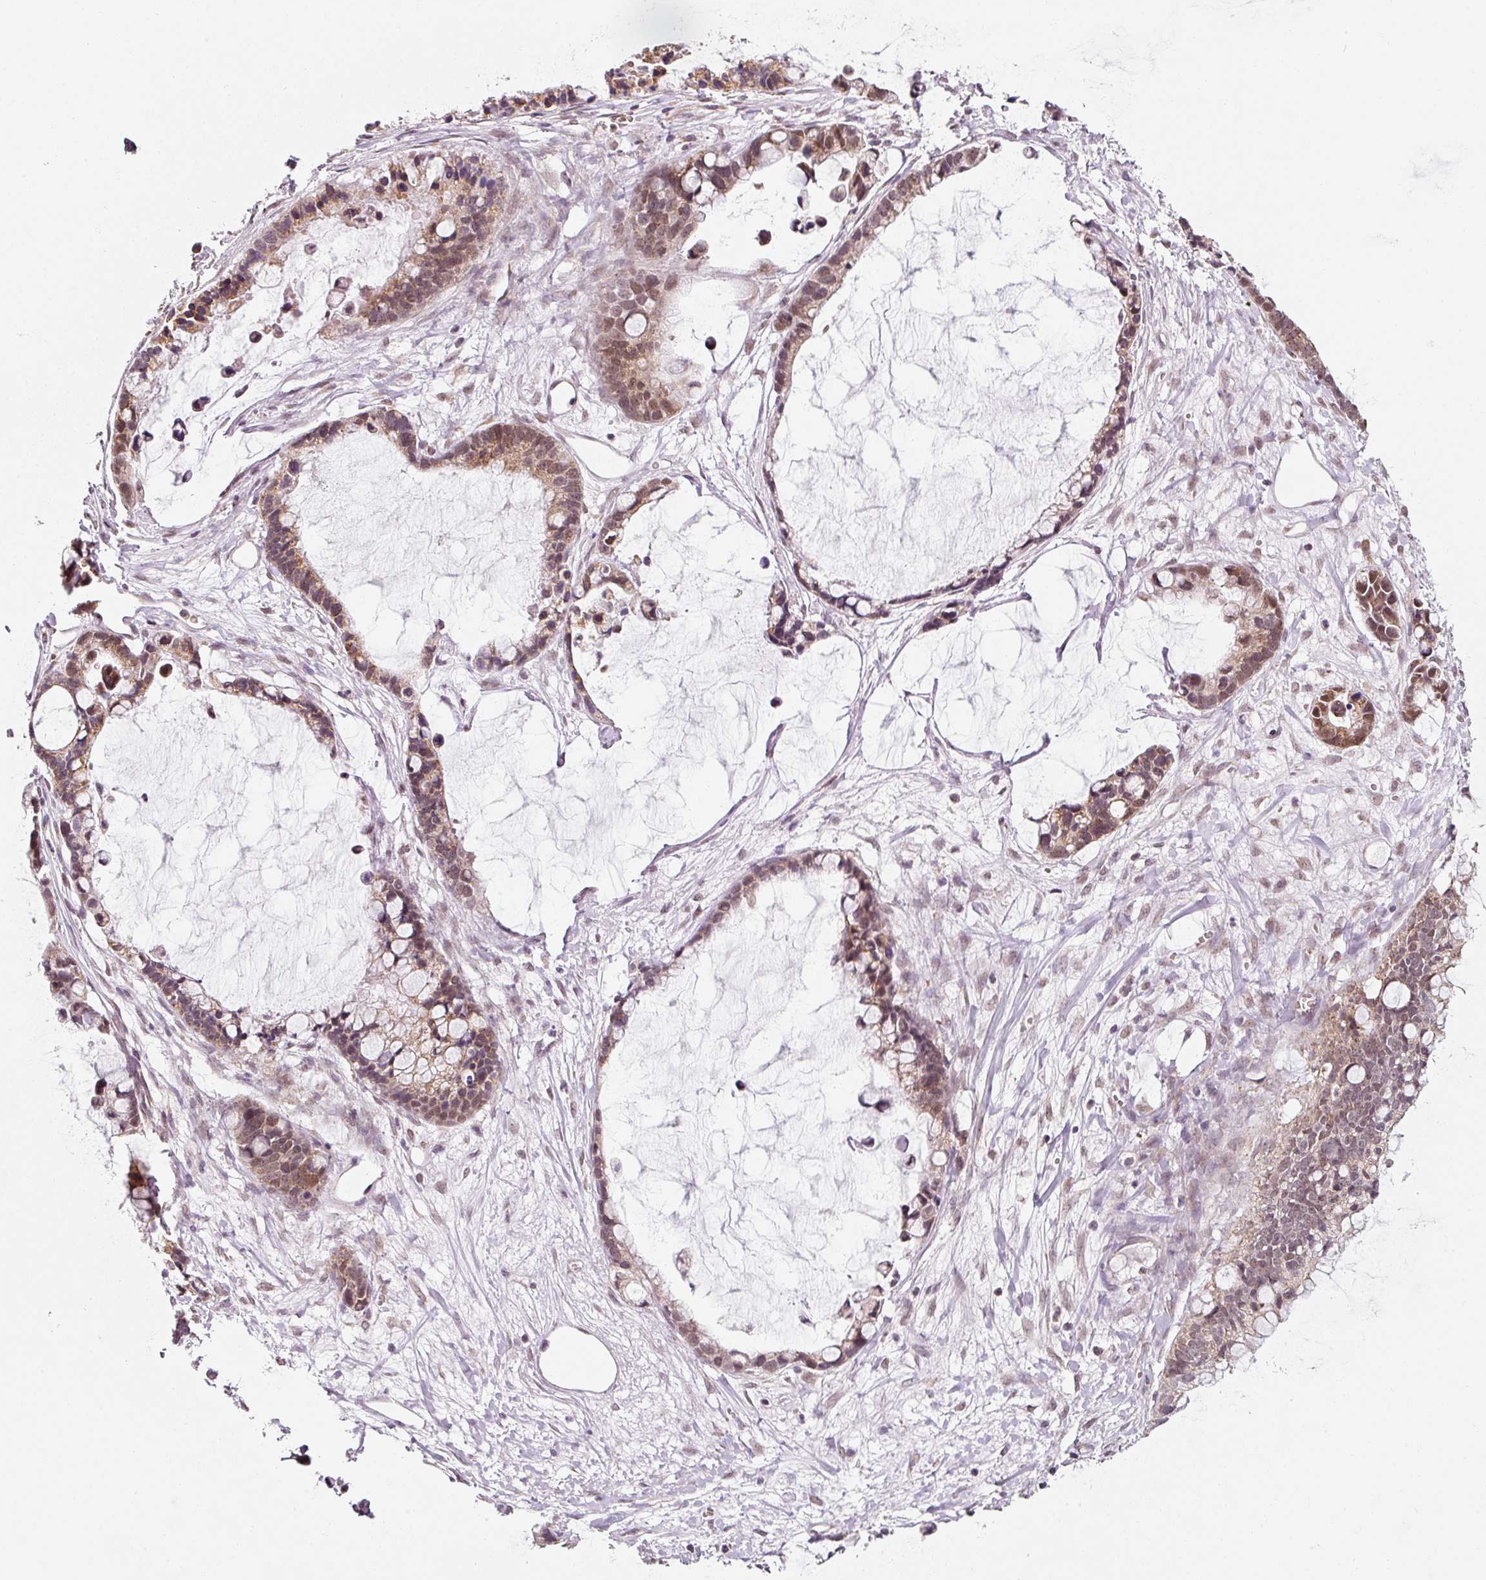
{"staining": {"intensity": "moderate", "quantity": "25%-75%", "location": "cytoplasmic/membranous,nuclear"}, "tissue": "ovarian cancer", "cell_type": "Tumor cells", "image_type": "cancer", "snomed": [{"axis": "morphology", "description": "Cystadenocarcinoma, mucinous, NOS"}, {"axis": "topography", "description": "Ovary"}], "caption": "Immunohistochemical staining of human ovarian cancer (mucinous cystadenocarcinoma) shows medium levels of moderate cytoplasmic/membranous and nuclear staining in about 25%-75% of tumor cells.", "gene": "ZNF460", "patient": {"sex": "female", "age": 63}}